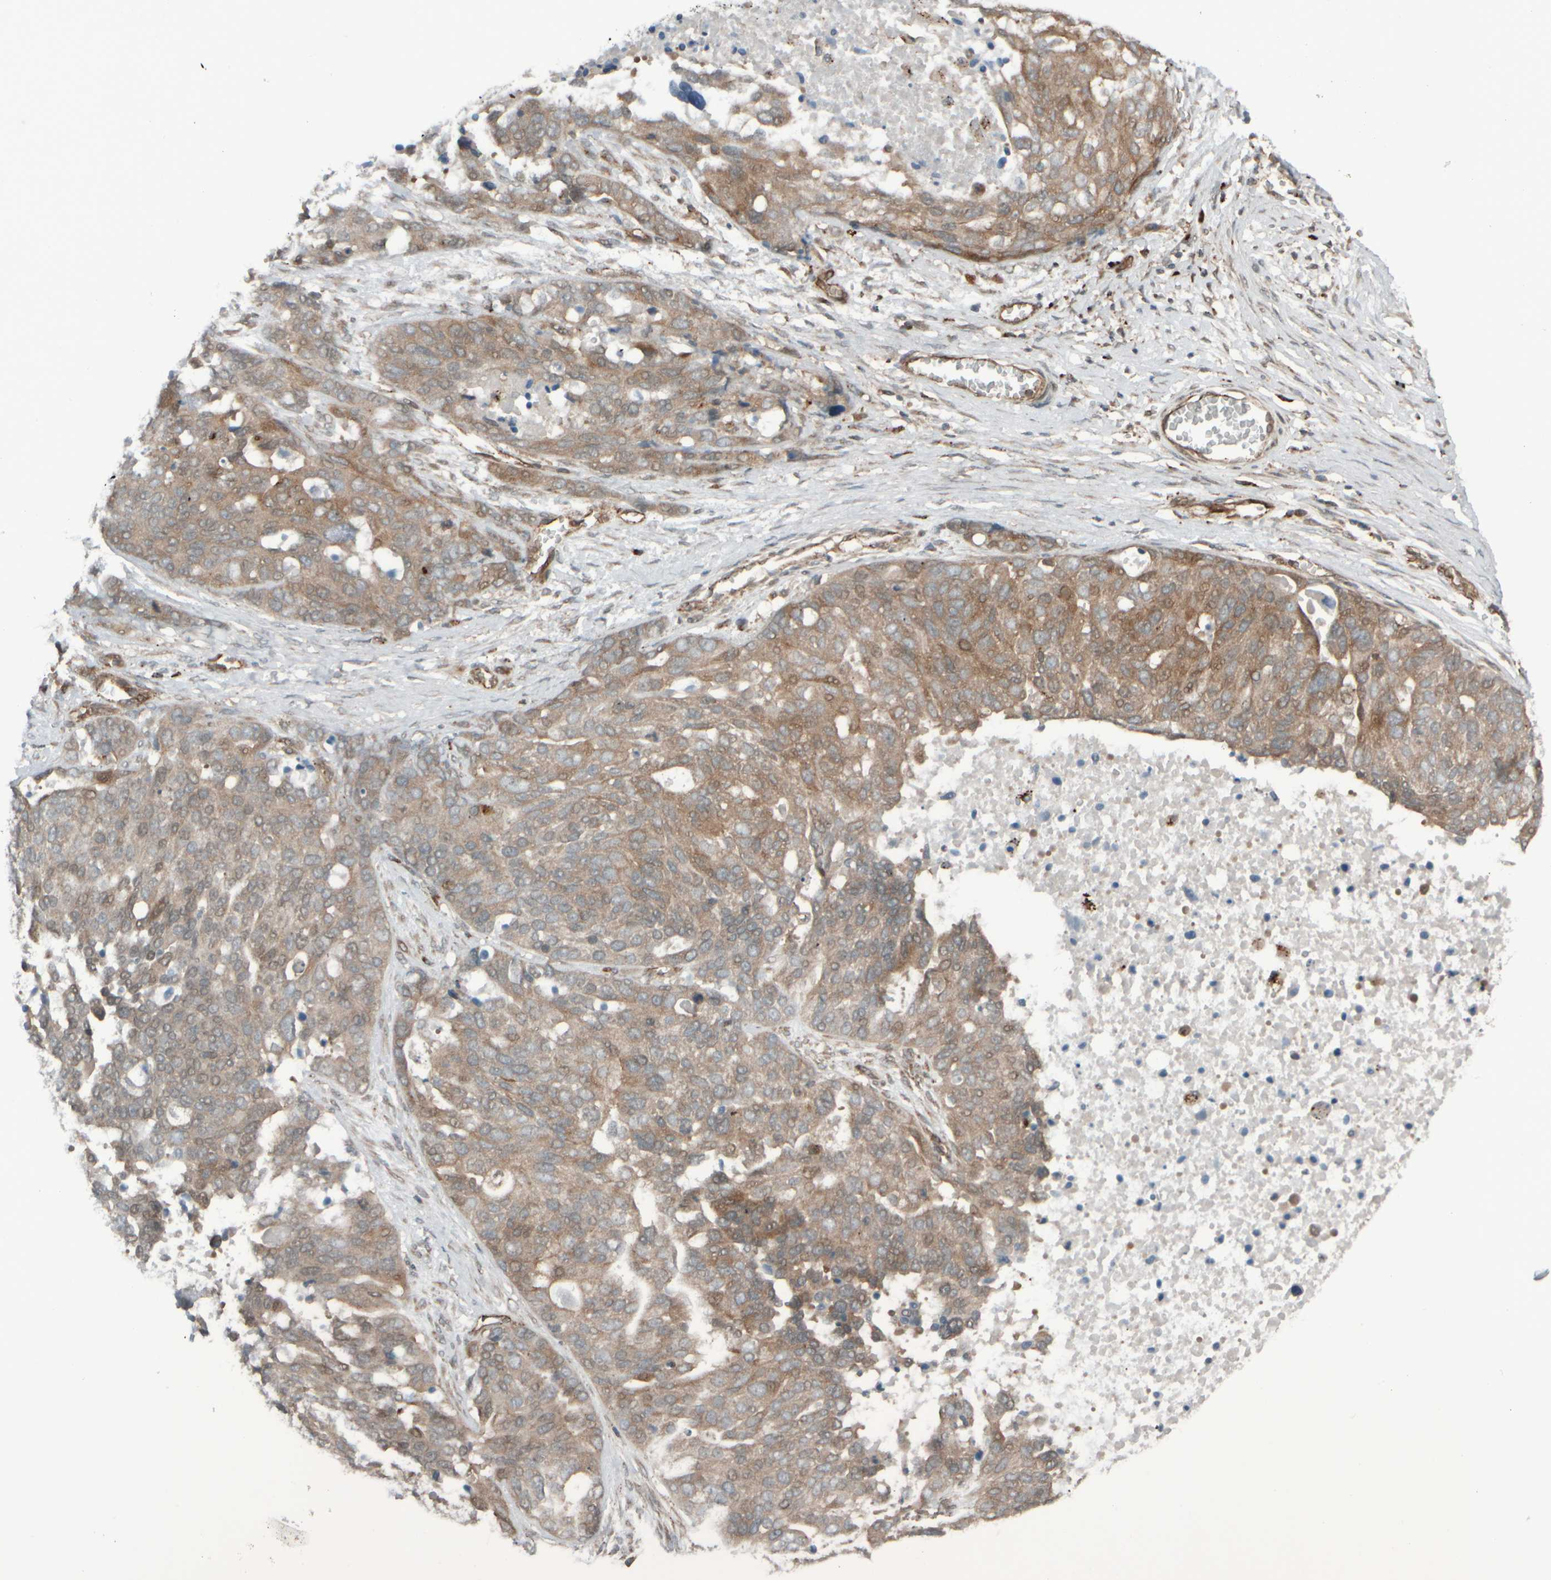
{"staining": {"intensity": "moderate", "quantity": ">75%", "location": "cytoplasmic/membranous"}, "tissue": "ovarian cancer", "cell_type": "Tumor cells", "image_type": "cancer", "snomed": [{"axis": "morphology", "description": "Cystadenocarcinoma, serous, NOS"}, {"axis": "topography", "description": "Ovary"}], "caption": "Ovarian cancer (serous cystadenocarcinoma) was stained to show a protein in brown. There is medium levels of moderate cytoplasmic/membranous staining in about >75% of tumor cells.", "gene": "GIGYF1", "patient": {"sex": "female", "age": 44}}